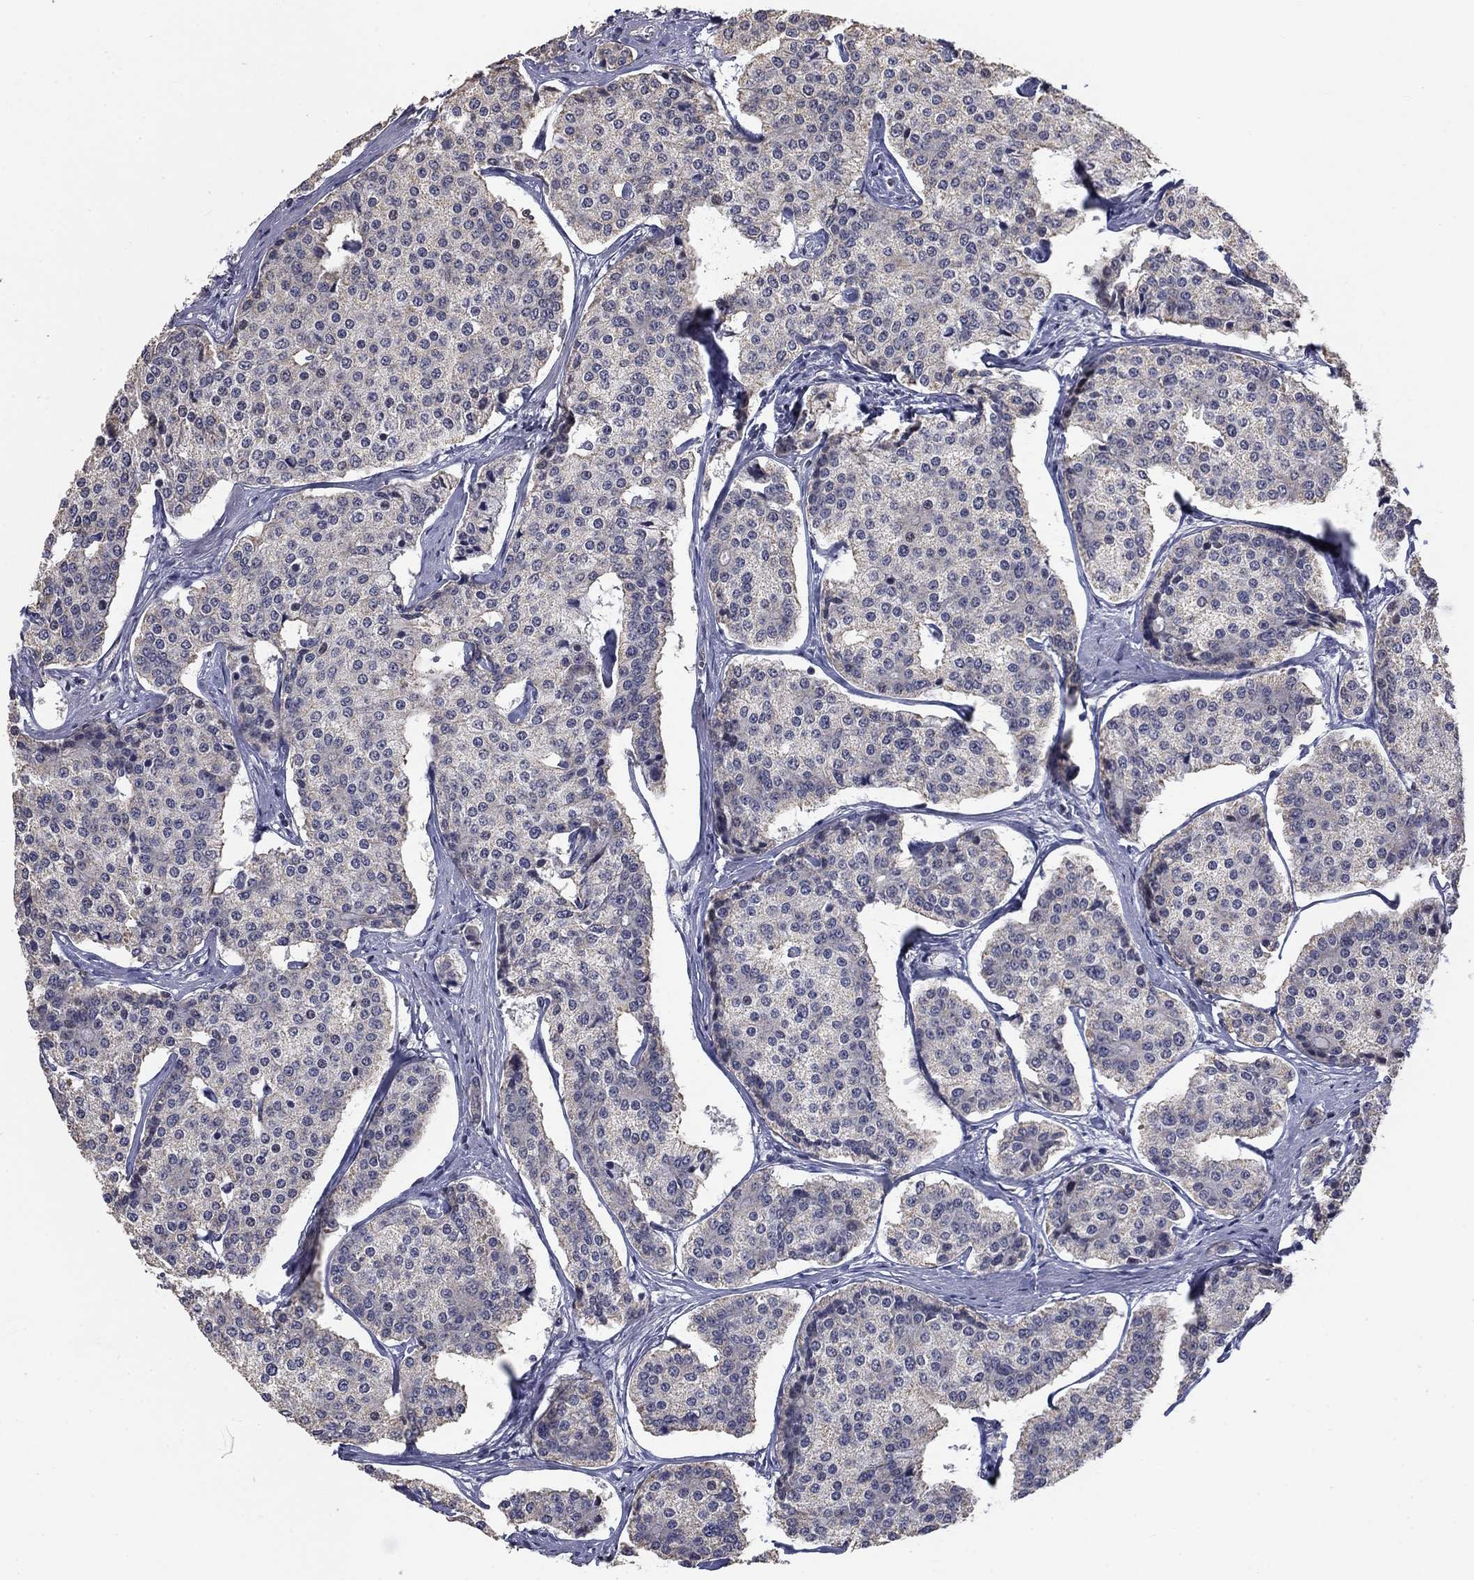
{"staining": {"intensity": "negative", "quantity": "none", "location": "none"}, "tissue": "carcinoid", "cell_type": "Tumor cells", "image_type": "cancer", "snomed": [{"axis": "morphology", "description": "Carcinoid, malignant, NOS"}, {"axis": "topography", "description": "Small intestine"}], "caption": "This histopathology image is of malignant carcinoid stained with IHC to label a protein in brown with the nuclei are counter-stained blue. There is no expression in tumor cells.", "gene": "SPATA33", "patient": {"sex": "female", "age": 65}}